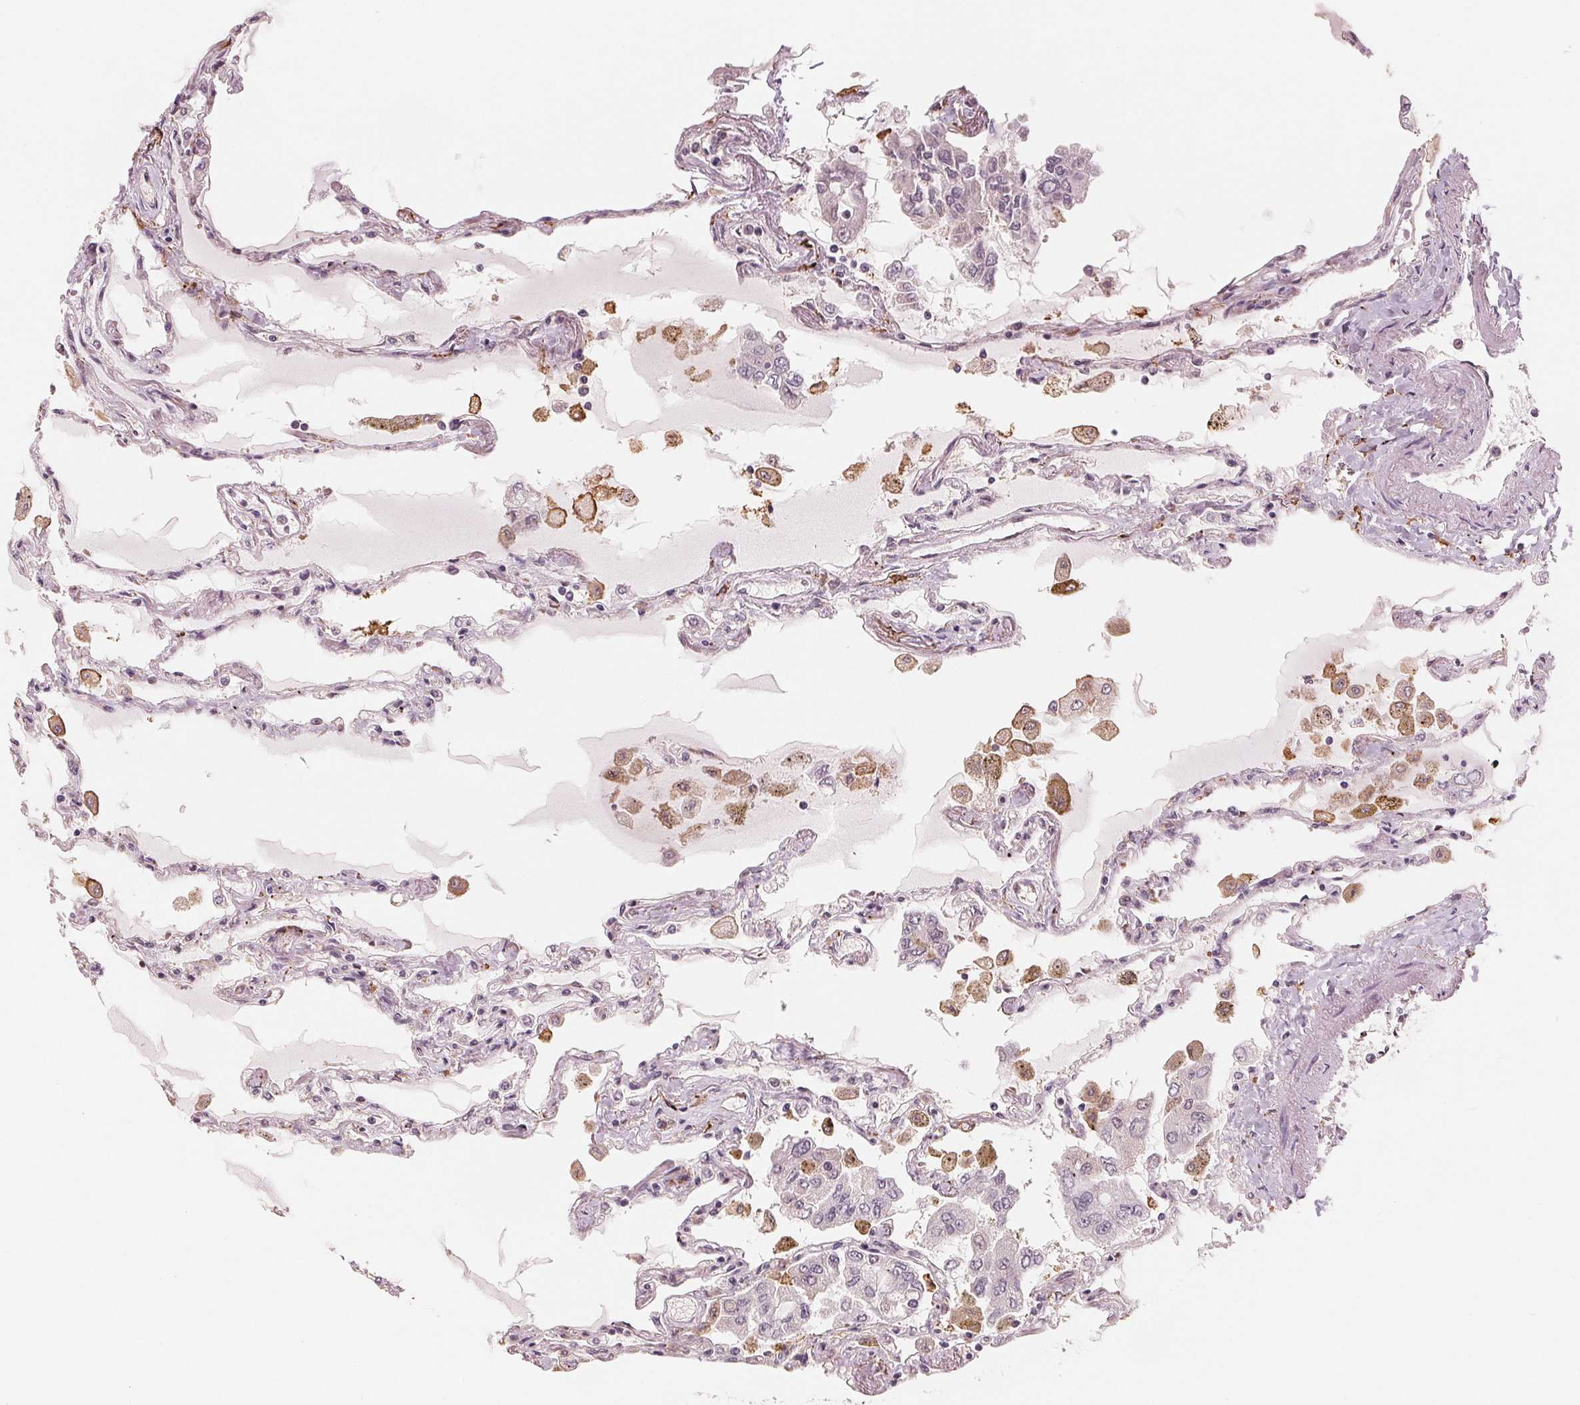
{"staining": {"intensity": "negative", "quantity": "none", "location": "none"}, "tissue": "lung", "cell_type": "Alveolar cells", "image_type": "normal", "snomed": [{"axis": "morphology", "description": "Normal tissue, NOS"}, {"axis": "morphology", "description": "Adenocarcinoma, NOS"}, {"axis": "topography", "description": "Cartilage tissue"}, {"axis": "topography", "description": "Lung"}], "caption": "High power microscopy histopathology image of an IHC histopathology image of normal lung, revealing no significant staining in alveolar cells.", "gene": "IL9R", "patient": {"sex": "female", "age": 67}}